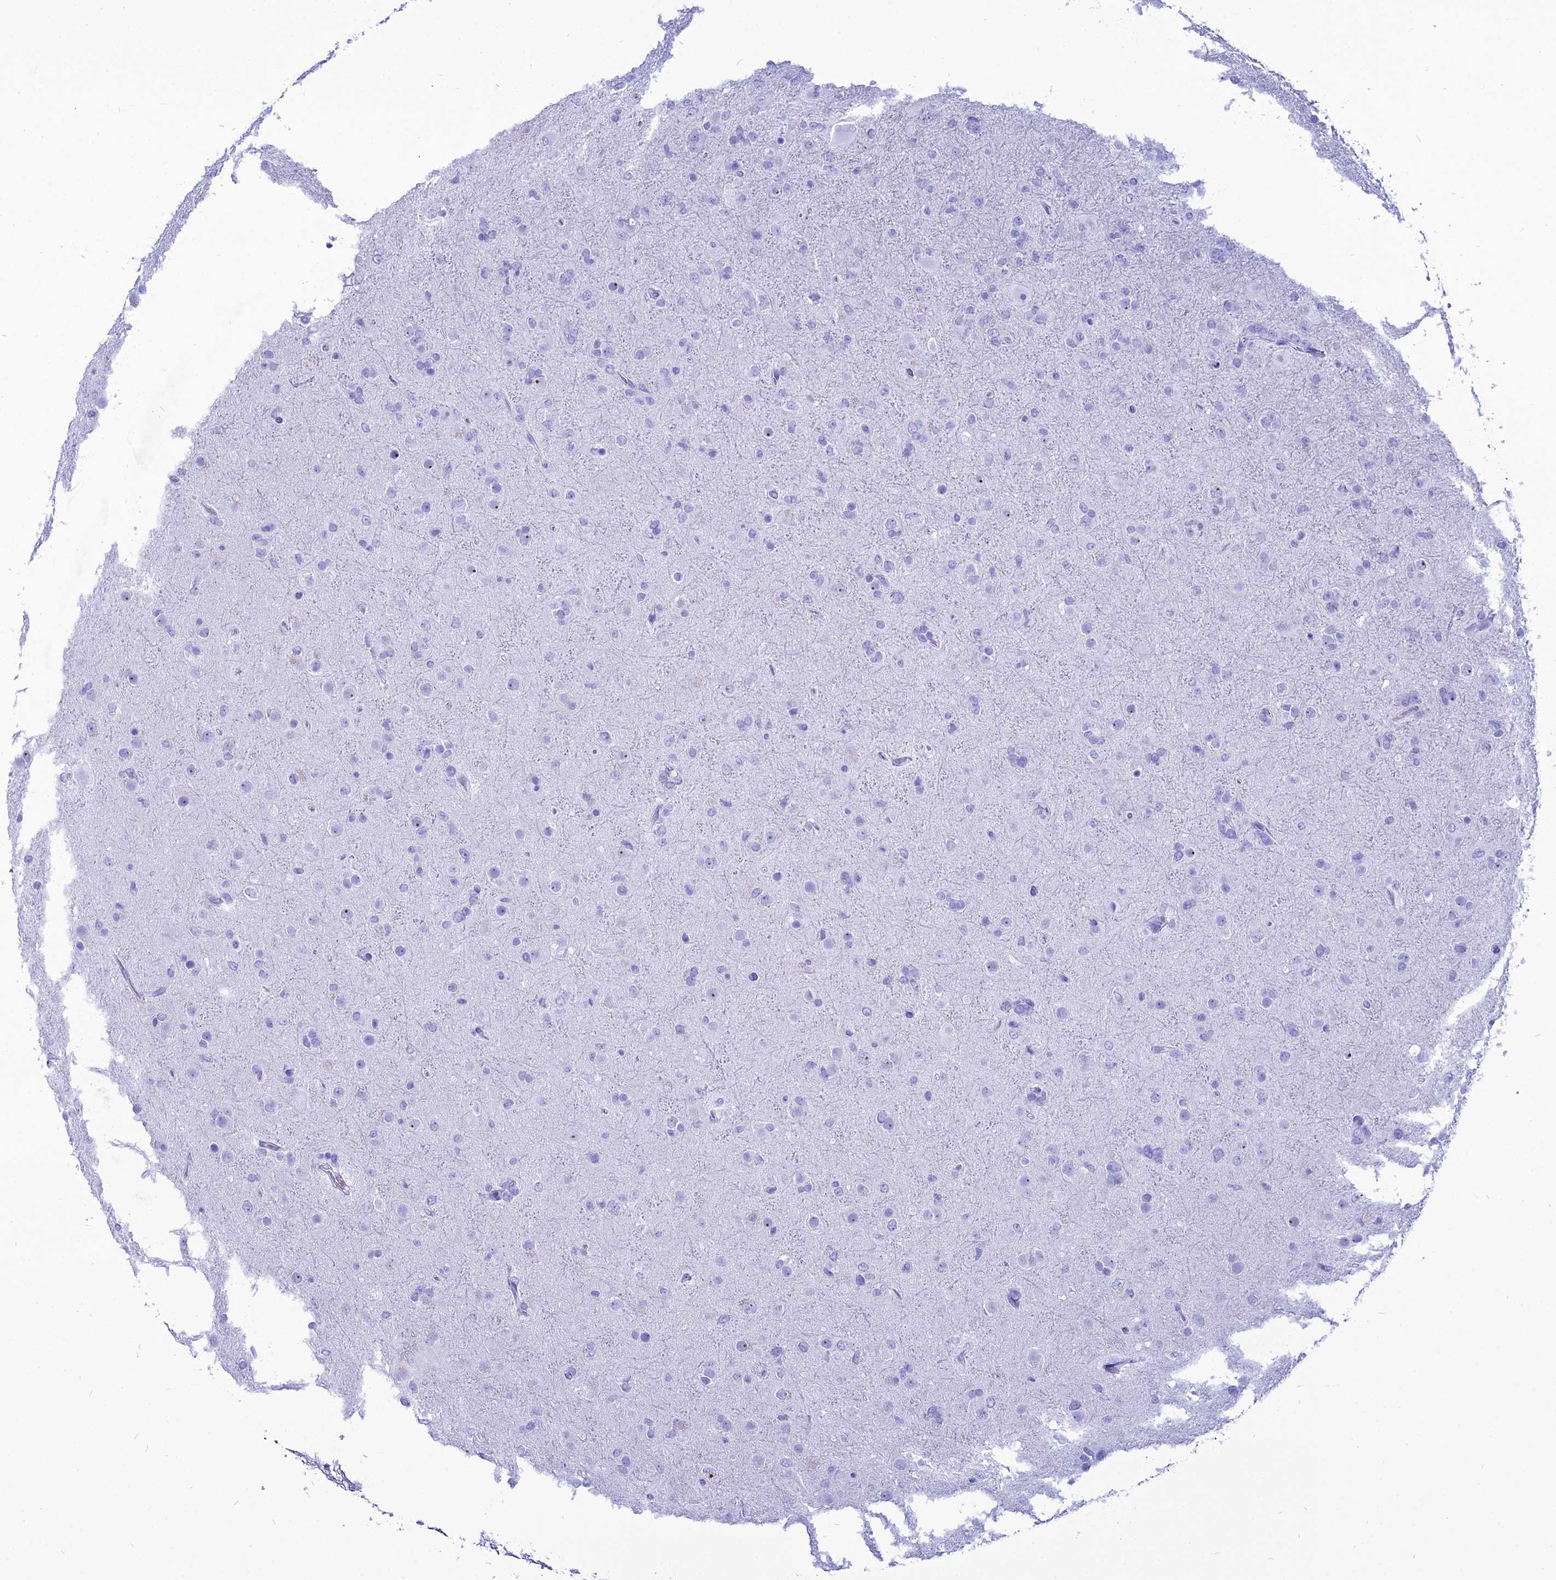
{"staining": {"intensity": "negative", "quantity": "none", "location": "none"}, "tissue": "glioma", "cell_type": "Tumor cells", "image_type": "cancer", "snomed": [{"axis": "morphology", "description": "Glioma, malignant, Low grade"}, {"axis": "topography", "description": "Brain"}], "caption": "The micrograph displays no significant staining in tumor cells of malignant glioma (low-grade). (Brightfield microscopy of DAB (3,3'-diaminobenzidine) IHC at high magnification).", "gene": "PNMA5", "patient": {"sex": "male", "age": 65}}